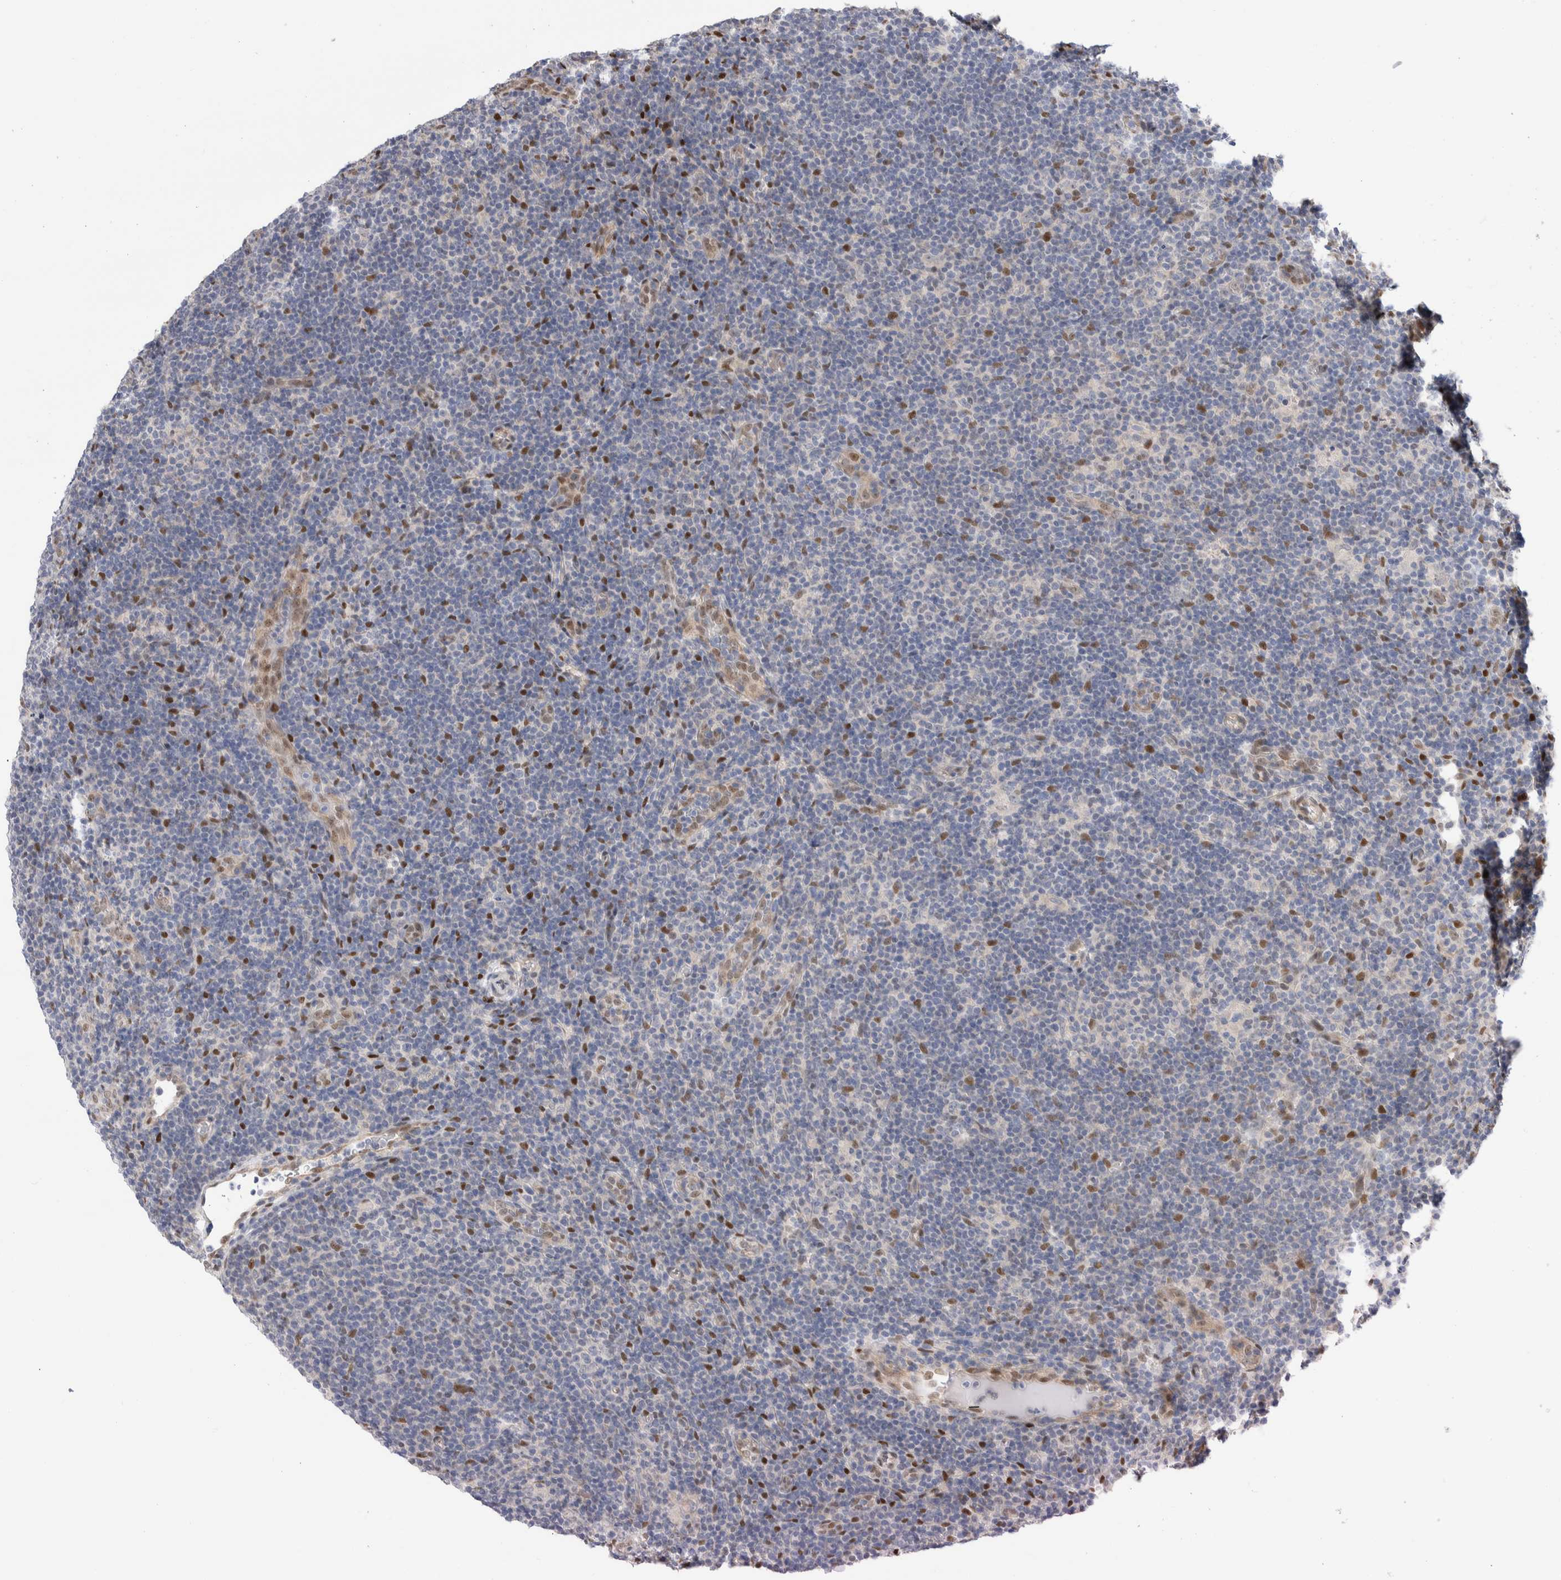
{"staining": {"intensity": "negative", "quantity": "none", "location": "none"}, "tissue": "lymphoma", "cell_type": "Tumor cells", "image_type": "cancer", "snomed": [{"axis": "morphology", "description": "Hodgkin's disease, NOS"}, {"axis": "topography", "description": "Lymph node"}], "caption": "Immunohistochemistry (IHC) of lymphoma exhibits no staining in tumor cells.", "gene": "NSMAF", "patient": {"sex": "female", "age": 57}}